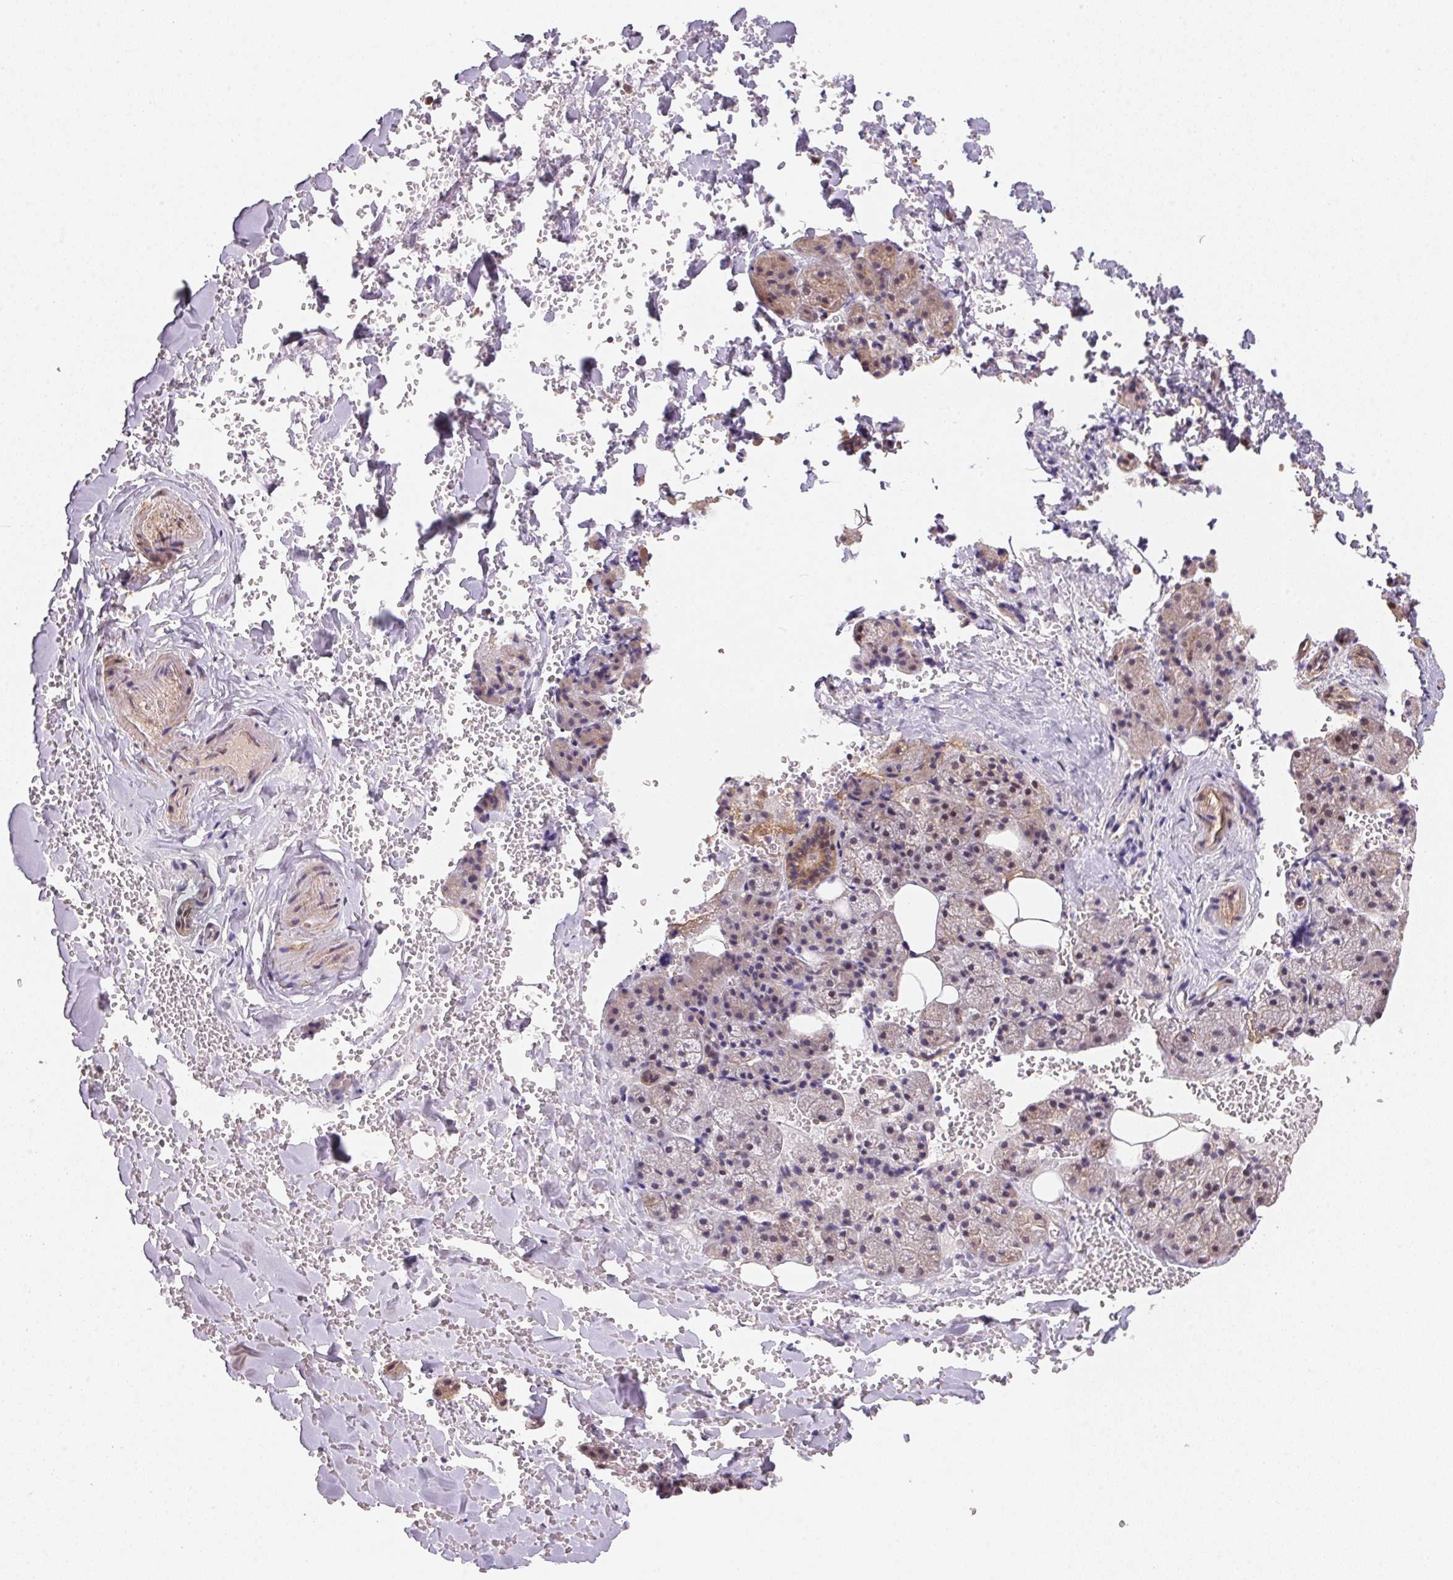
{"staining": {"intensity": "moderate", "quantity": "25%-75%", "location": "cytoplasmic/membranous,nuclear"}, "tissue": "salivary gland", "cell_type": "Glandular cells", "image_type": "normal", "snomed": [{"axis": "morphology", "description": "Normal tissue, NOS"}, {"axis": "topography", "description": "Salivary gland"}, {"axis": "topography", "description": "Peripheral nerve tissue"}], "caption": "This image shows immunohistochemistry staining of normal salivary gland, with medium moderate cytoplasmic/membranous,nuclear positivity in about 25%-75% of glandular cells.", "gene": "TMEM222", "patient": {"sex": "male", "age": 38}}